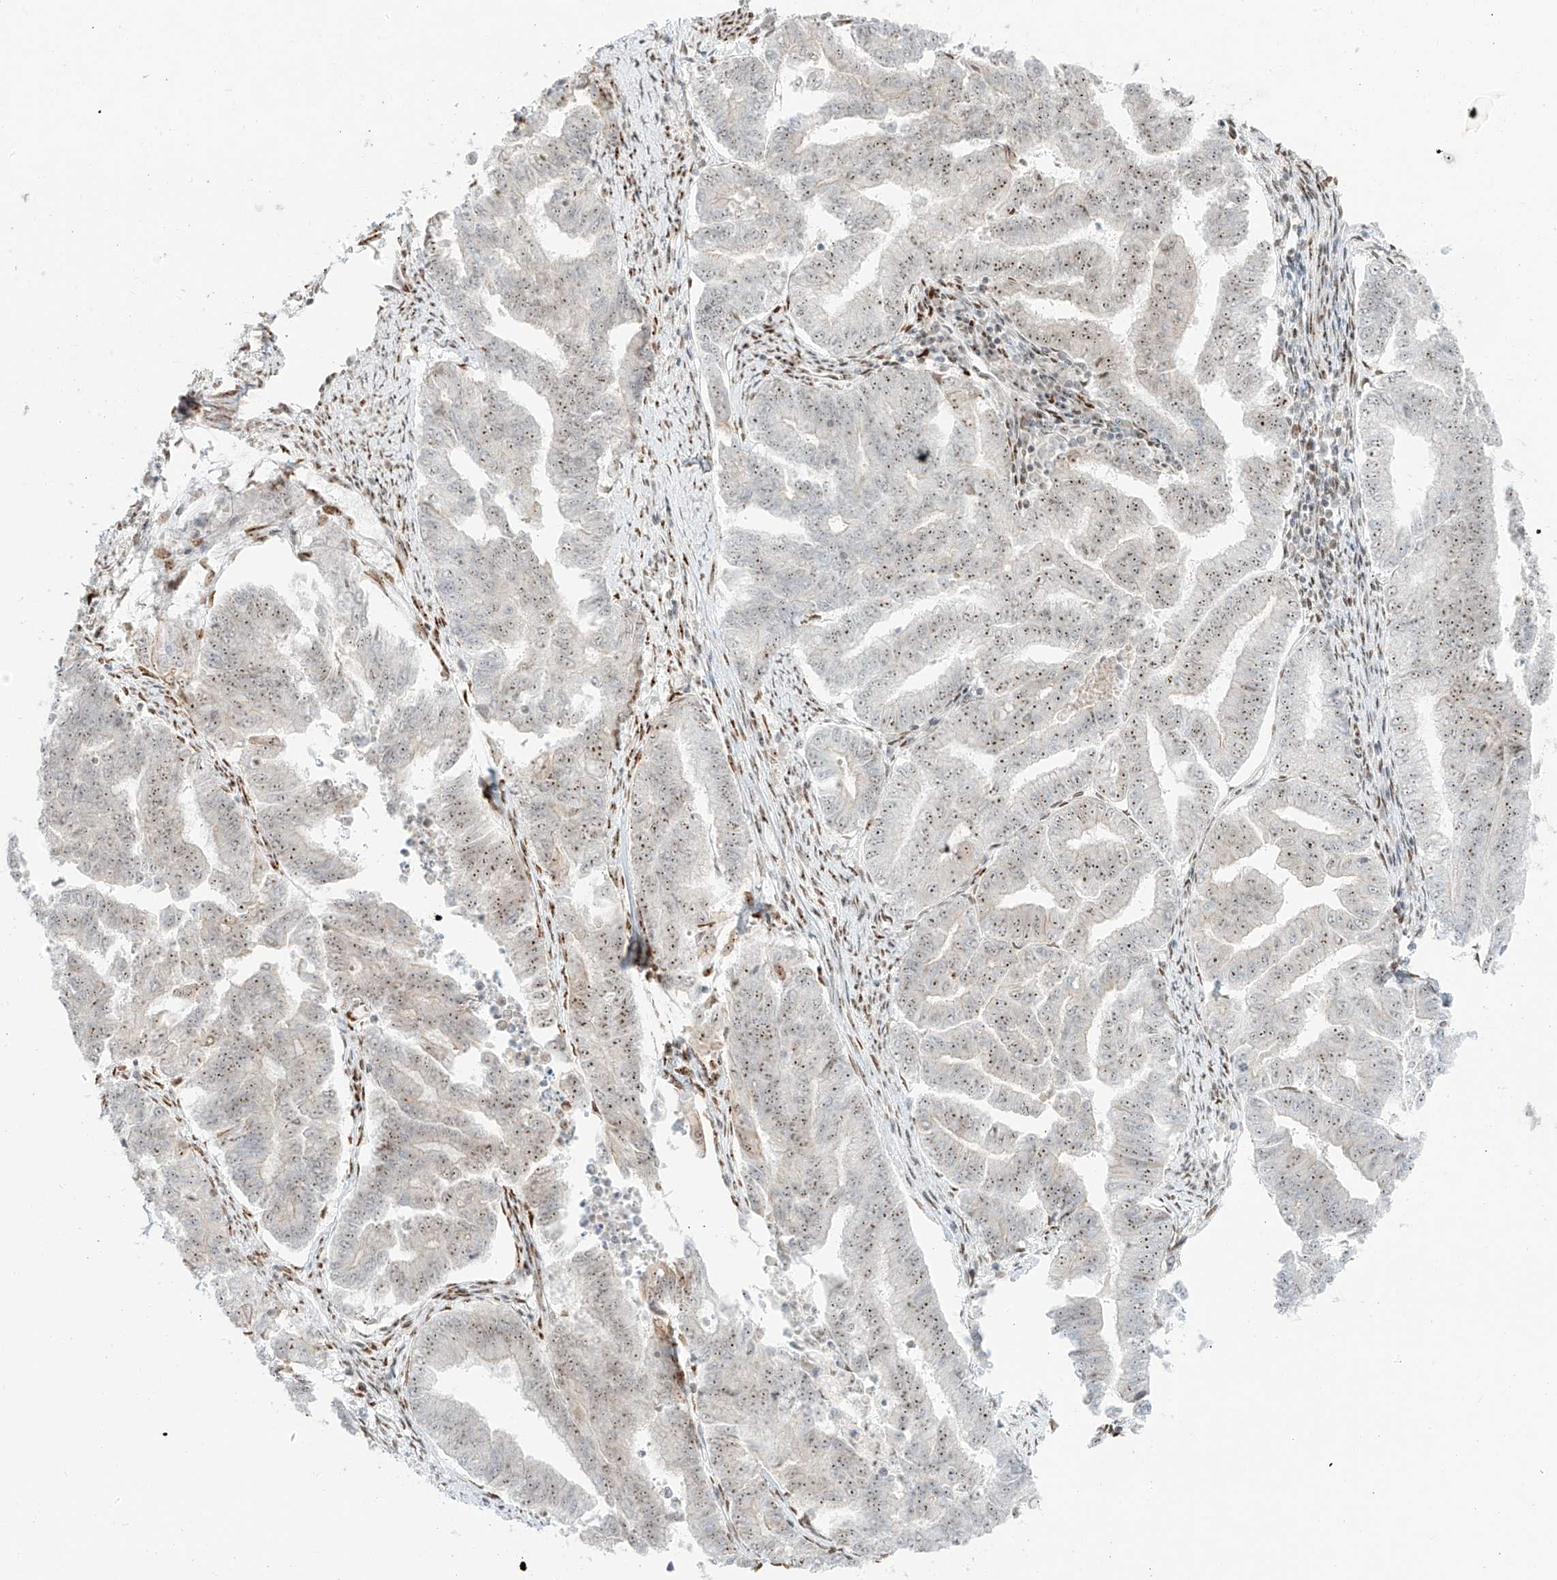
{"staining": {"intensity": "moderate", "quantity": ">75%", "location": "nuclear"}, "tissue": "endometrial cancer", "cell_type": "Tumor cells", "image_type": "cancer", "snomed": [{"axis": "morphology", "description": "Adenocarcinoma, NOS"}, {"axis": "topography", "description": "Endometrium"}], "caption": "Moderate nuclear protein expression is appreciated in about >75% of tumor cells in endometrial cancer.", "gene": "ZNF512", "patient": {"sex": "female", "age": 79}}